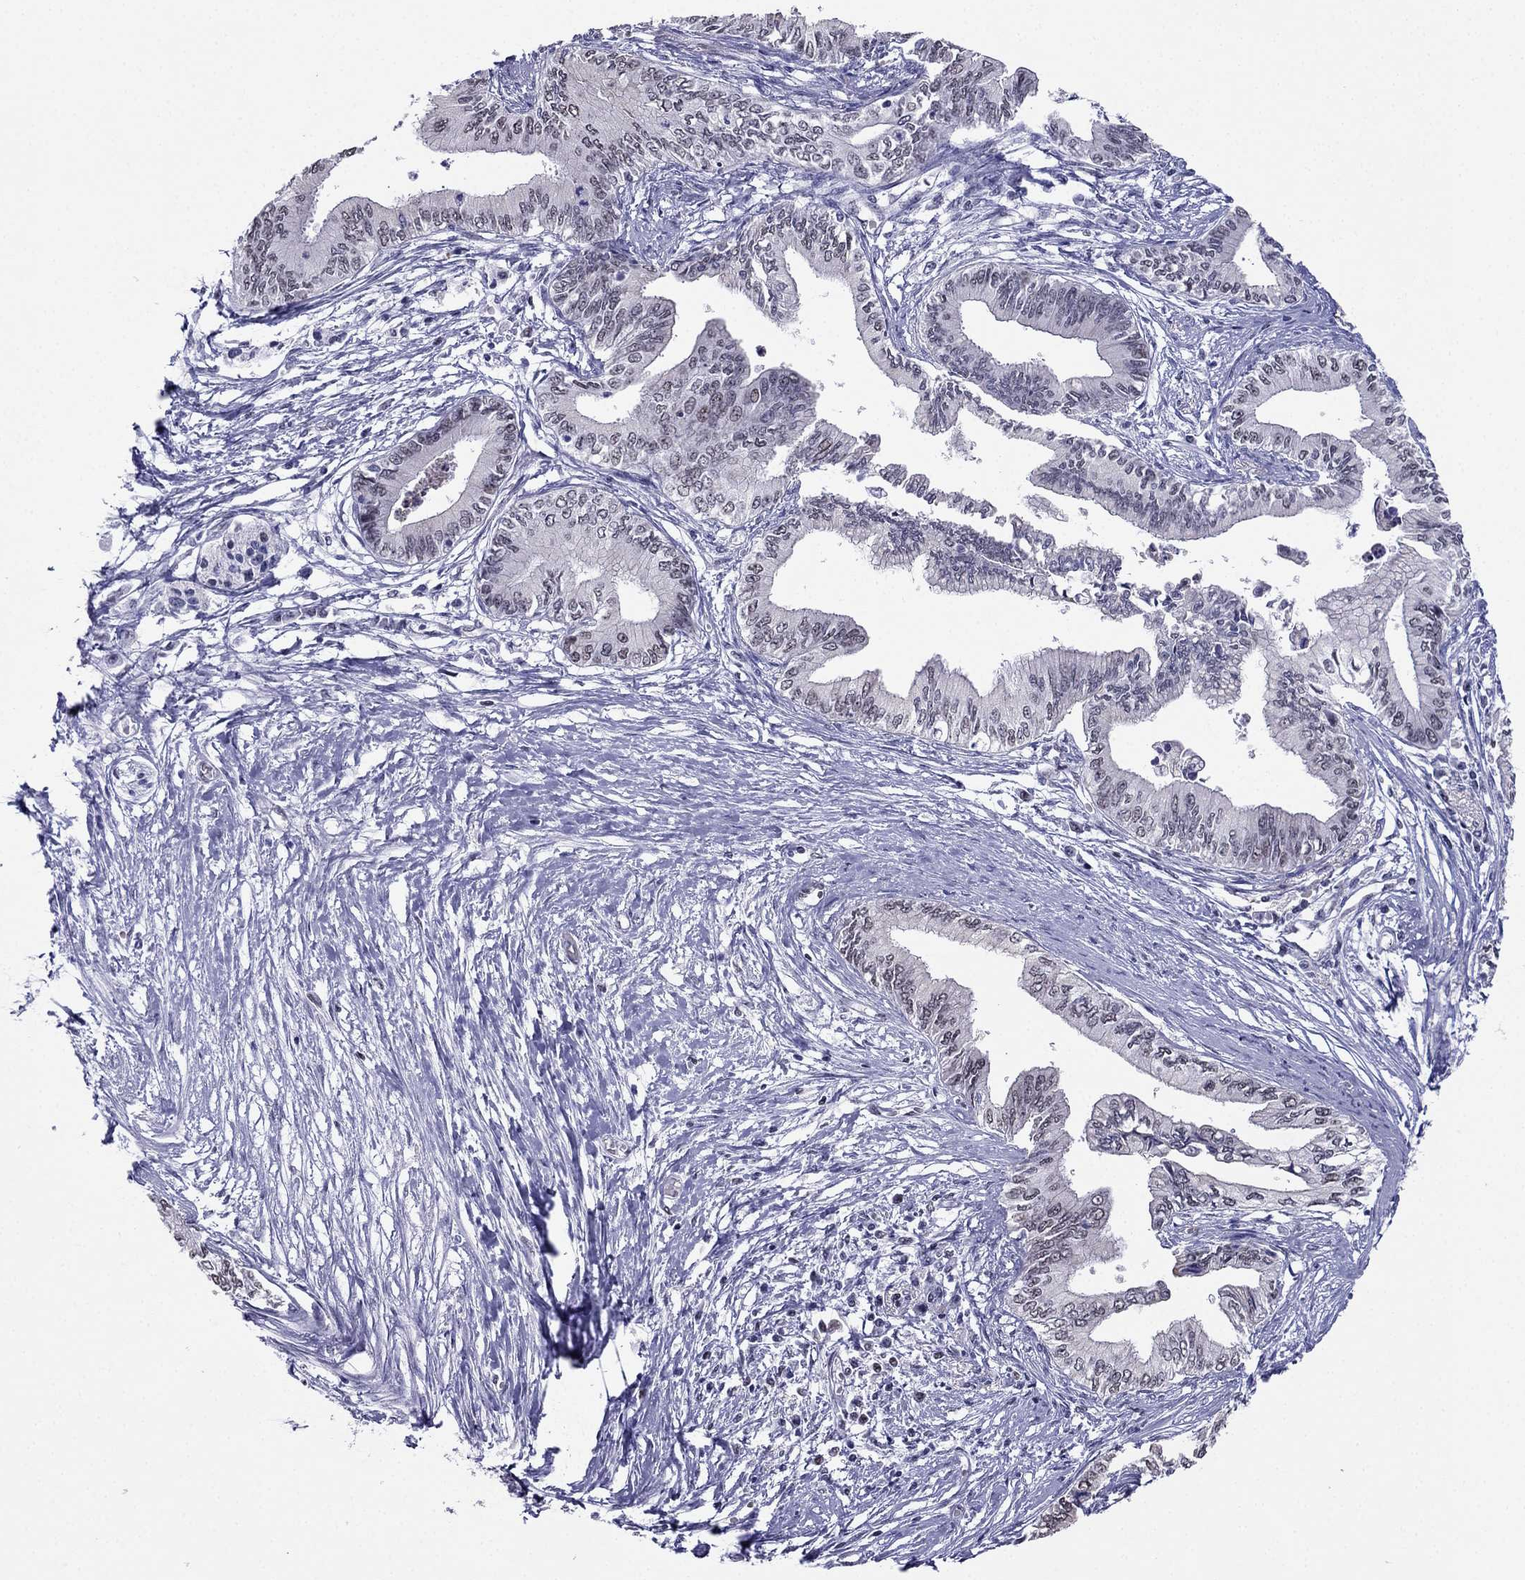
{"staining": {"intensity": "weak", "quantity": "<25%", "location": "nuclear"}, "tissue": "pancreatic cancer", "cell_type": "Tumor cells", "image_type": "cancer", "snomed": [{"axis": "morphology", "description": "Adenocarcinoma, NOS"}, {"axis": "topography", "description": "Pancreas"}], "caption": "Tumor cells are negative for protein expression in human pancreatic cancer (adenocarcinoma). (Brightfield microscopy of DAB (3,3'-diaminobenzidine) immunohistochemistry (IHC) at high magnification).", "gene": "PPM1G", "patient": {"sex": "female", "age": 61}}